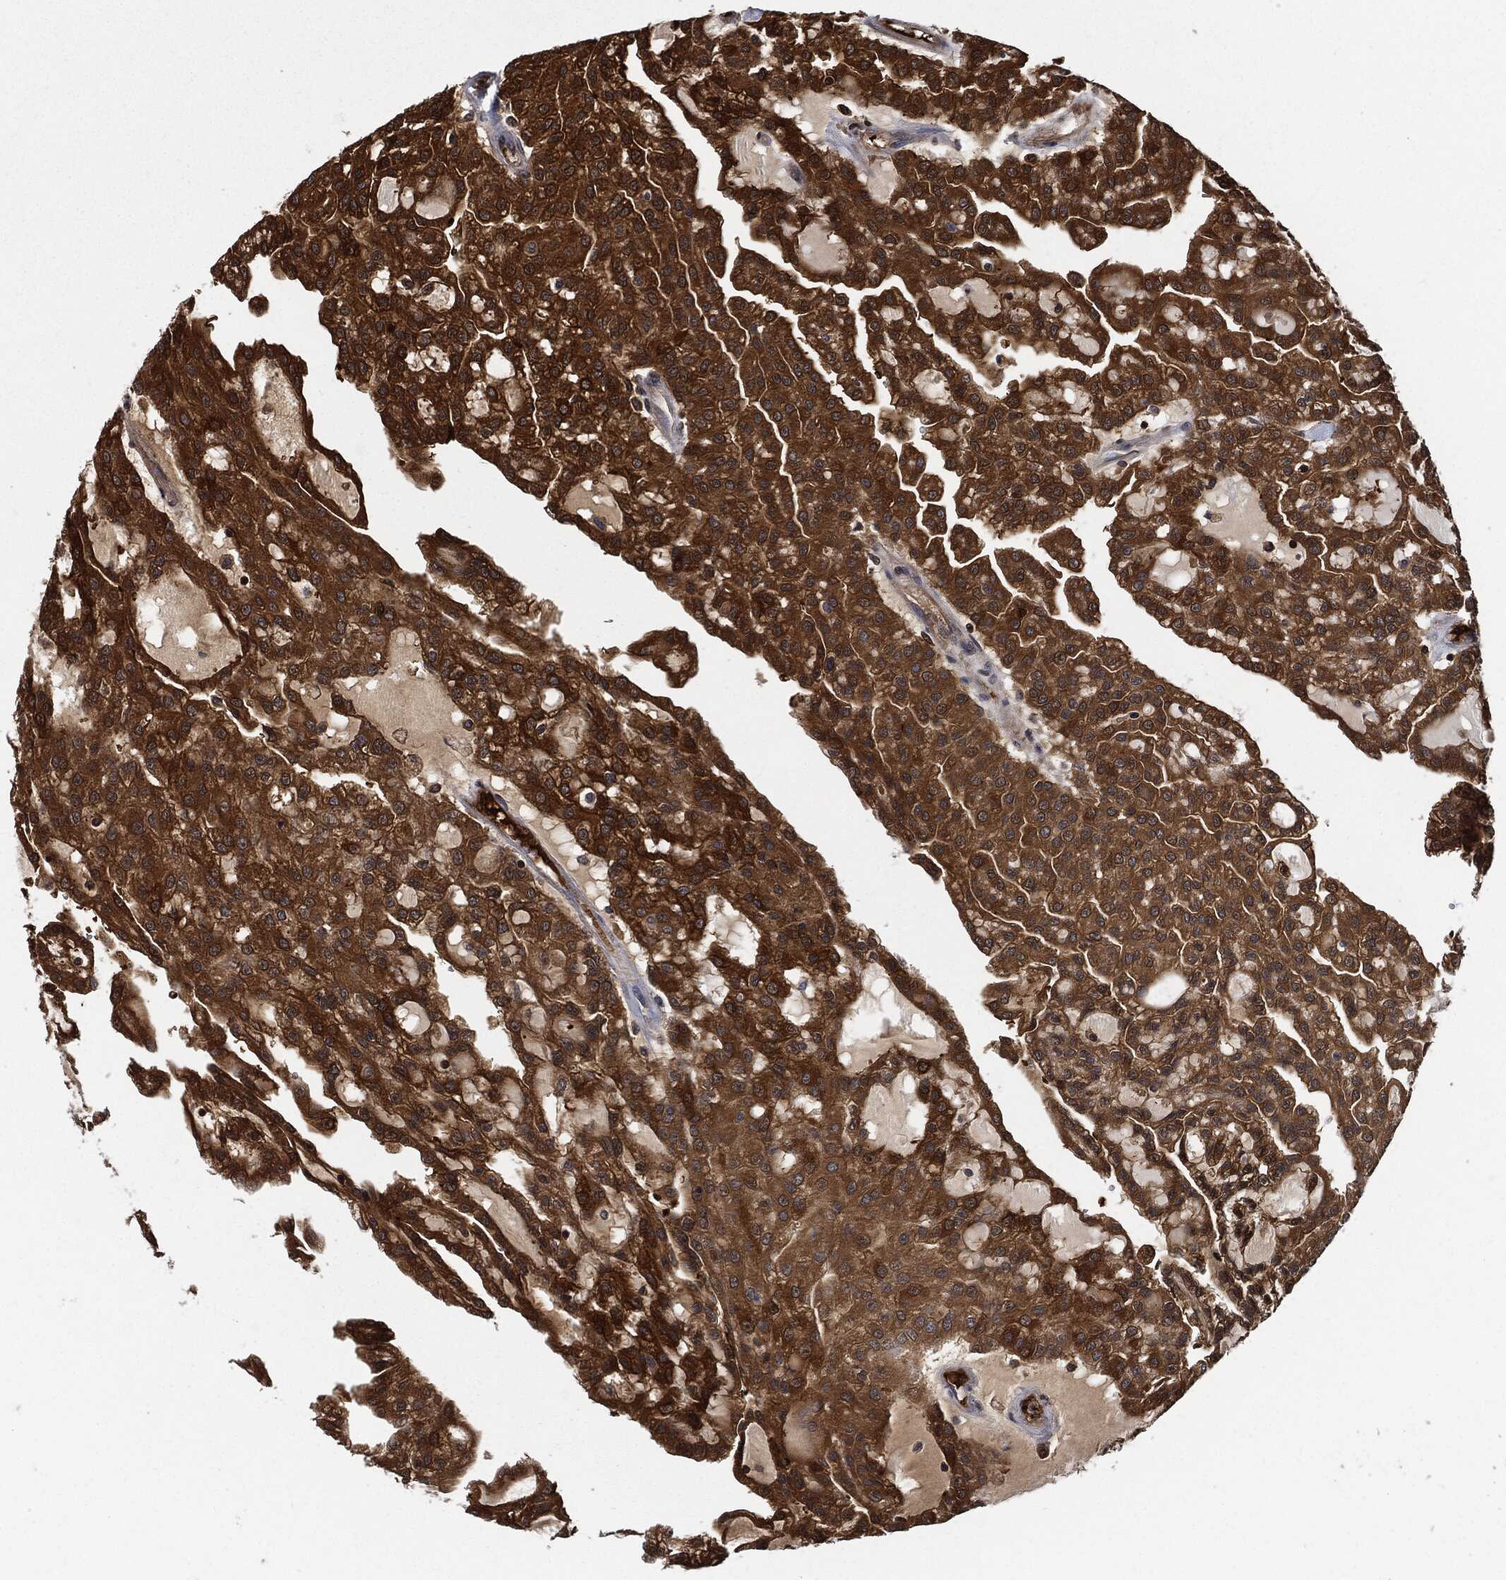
{"staining": {"intensity": "strong", "quantity": "<25%", "location": "cytoplasmic/membranous"}, "tissue": "renal cancer", "cell_type": "Tumor cells", "image_type": "cancer", "snomed": [{"axis": "morphology", "description": "Adenocarcinoma, NOS"}, {"axis": "topography", "description": "Kidney"}], "caption": "A high-resolution micrograph shows immunohistochemistry (IHC) staining of renal adenocarcinoma, which shows strong cytoplasmic/membranous staining in about <25% of tumor cells.", "gene": "PRDX2", "patient": {"sex": "male", "age": 63}}